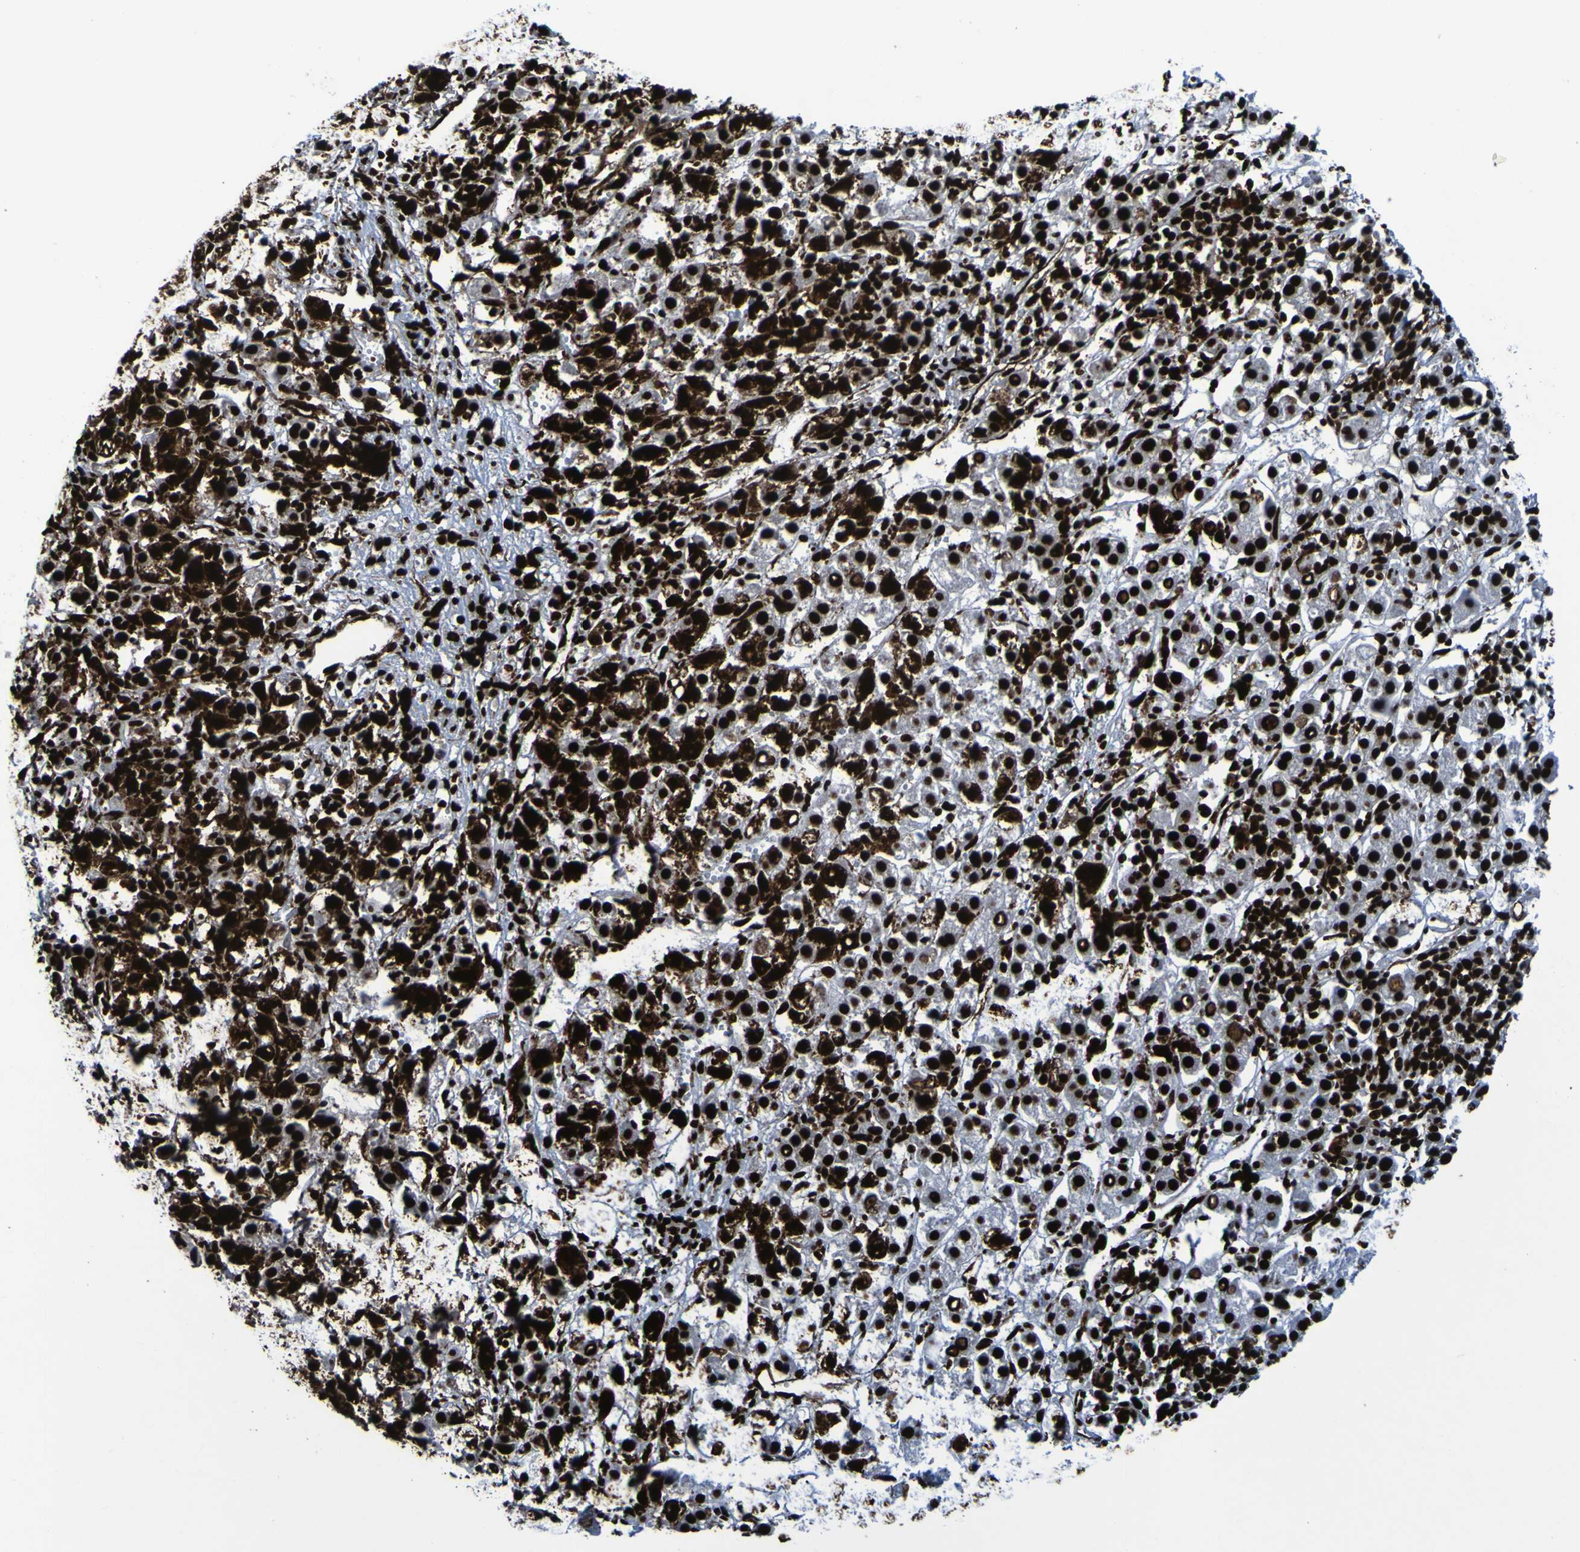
{"staining": {"intensity": "strong", "quantity": ">75%", "location": "nuclear"}, "tissue": "liver cancer", "cell_type": "Tumor cells", "image_type": "cancer", "snomed": [{"axis": "morphology", "description": "Carcinoma, Hepatocellular, NOS"}, {"axis": "topography", "description": "Liver"}], "caption": "Immunohistochemical staining of human liver hepatocellular carcinoma demonstrates high levels of strong nuclear staining in approximately >75% of tumor cells. (DAB IHC, brown staining for protein, blue staining for nuclei).", "gene": "NPM1", "patient": {"sex": "female", "age": 58}}